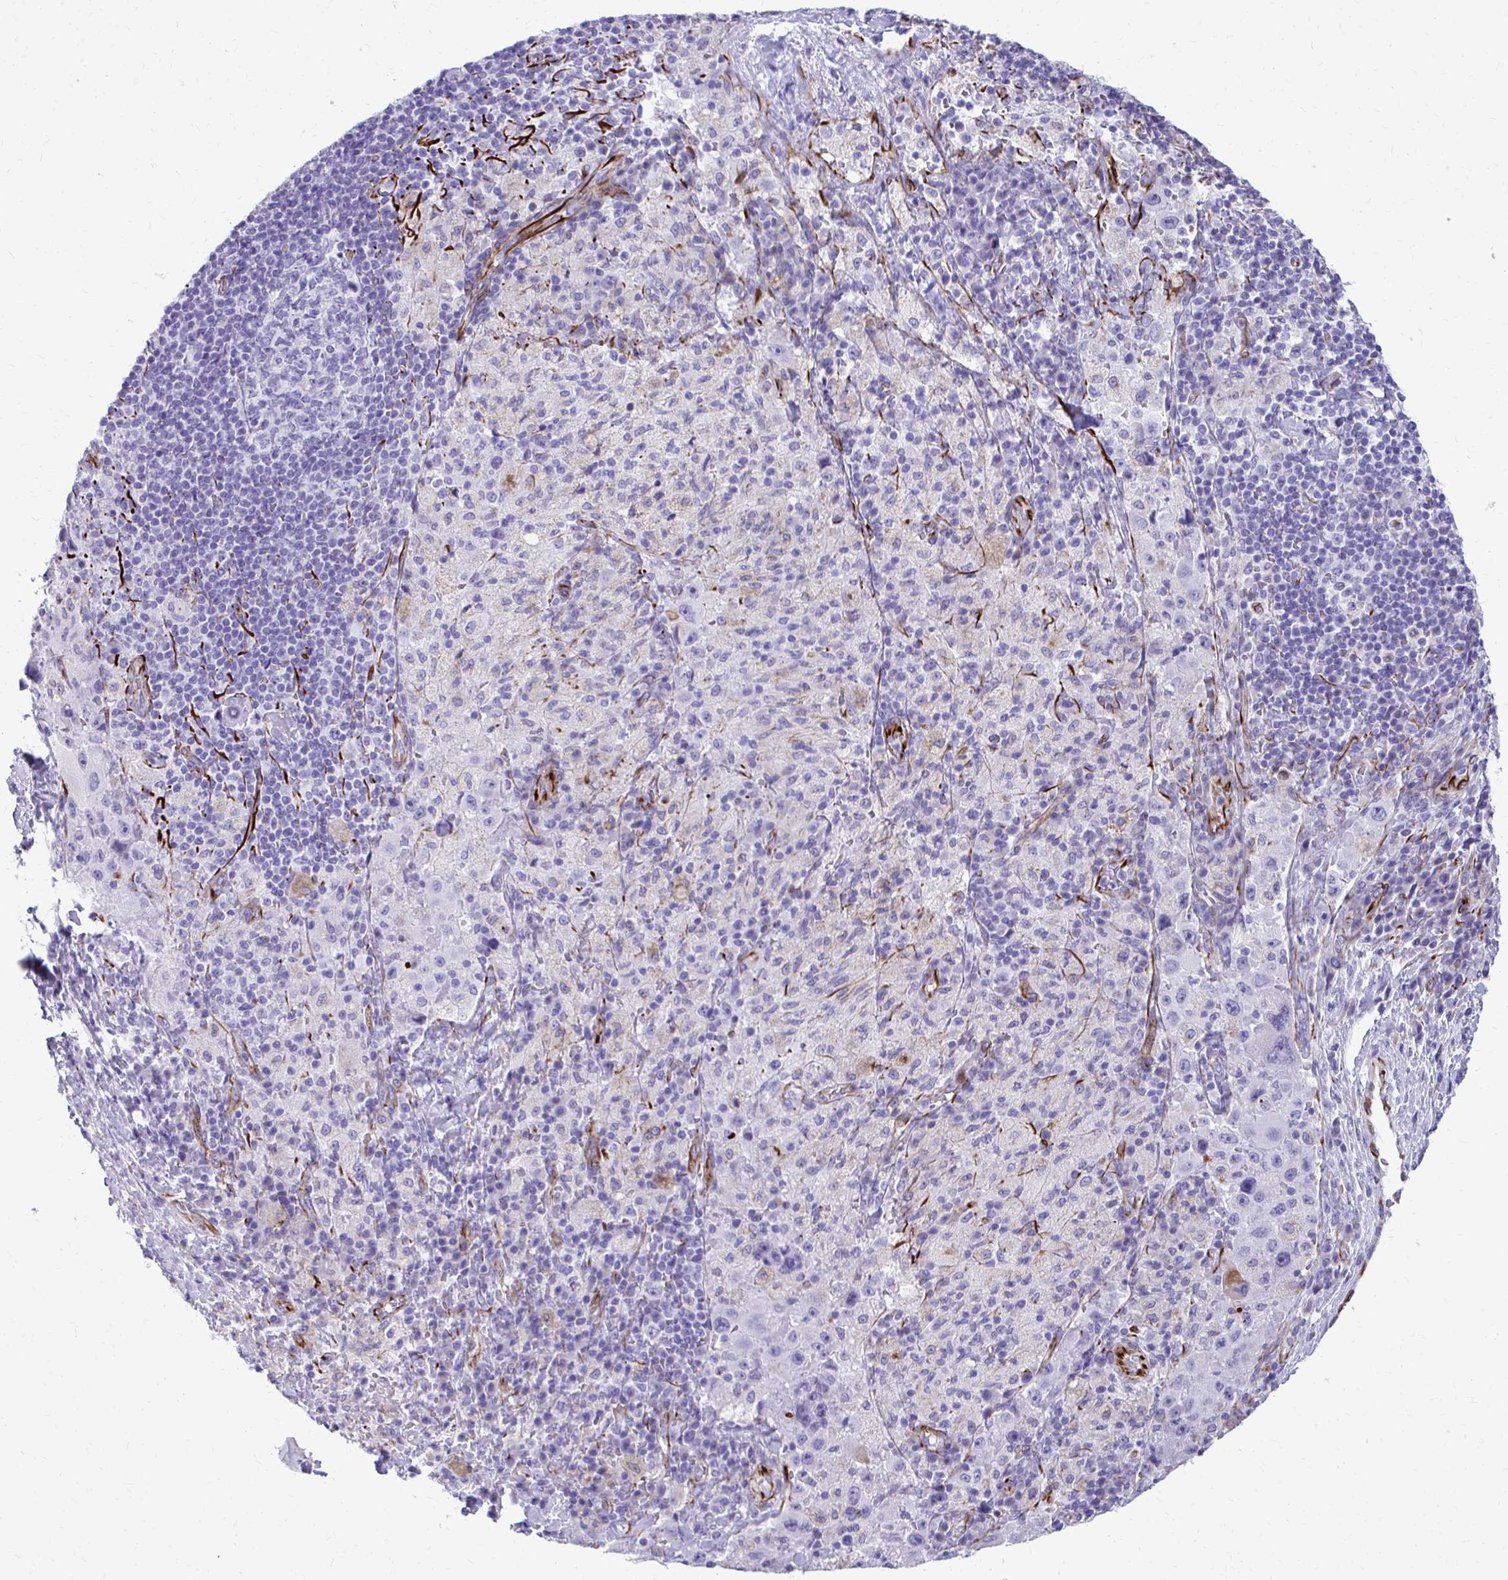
{"staining": {"intensity": "negative", "quantity": "none", "location": "none"}, "tissue": "melanoma", "cell_type": "Tumor cells", "image_type": "cancer", "snomed": [{"axis": "morphology", "description": "Malignant melanoma, Metastatic site"}, {"axis": "topography", "description": "Lymph node"}], "caption": "Immunohistochemistry (IHC) image of neoplastic tissue: melanoma stained with DAB (3,3'-diaminobenzidine) demonstrates no significant protein expression in tumor cells. (DAB (3,3'-diaminobenzidine) immunohistochemistry (IHC), high magnification).", "gene": "TRIM6", "patient": {"sex": "male", "age": 62}}